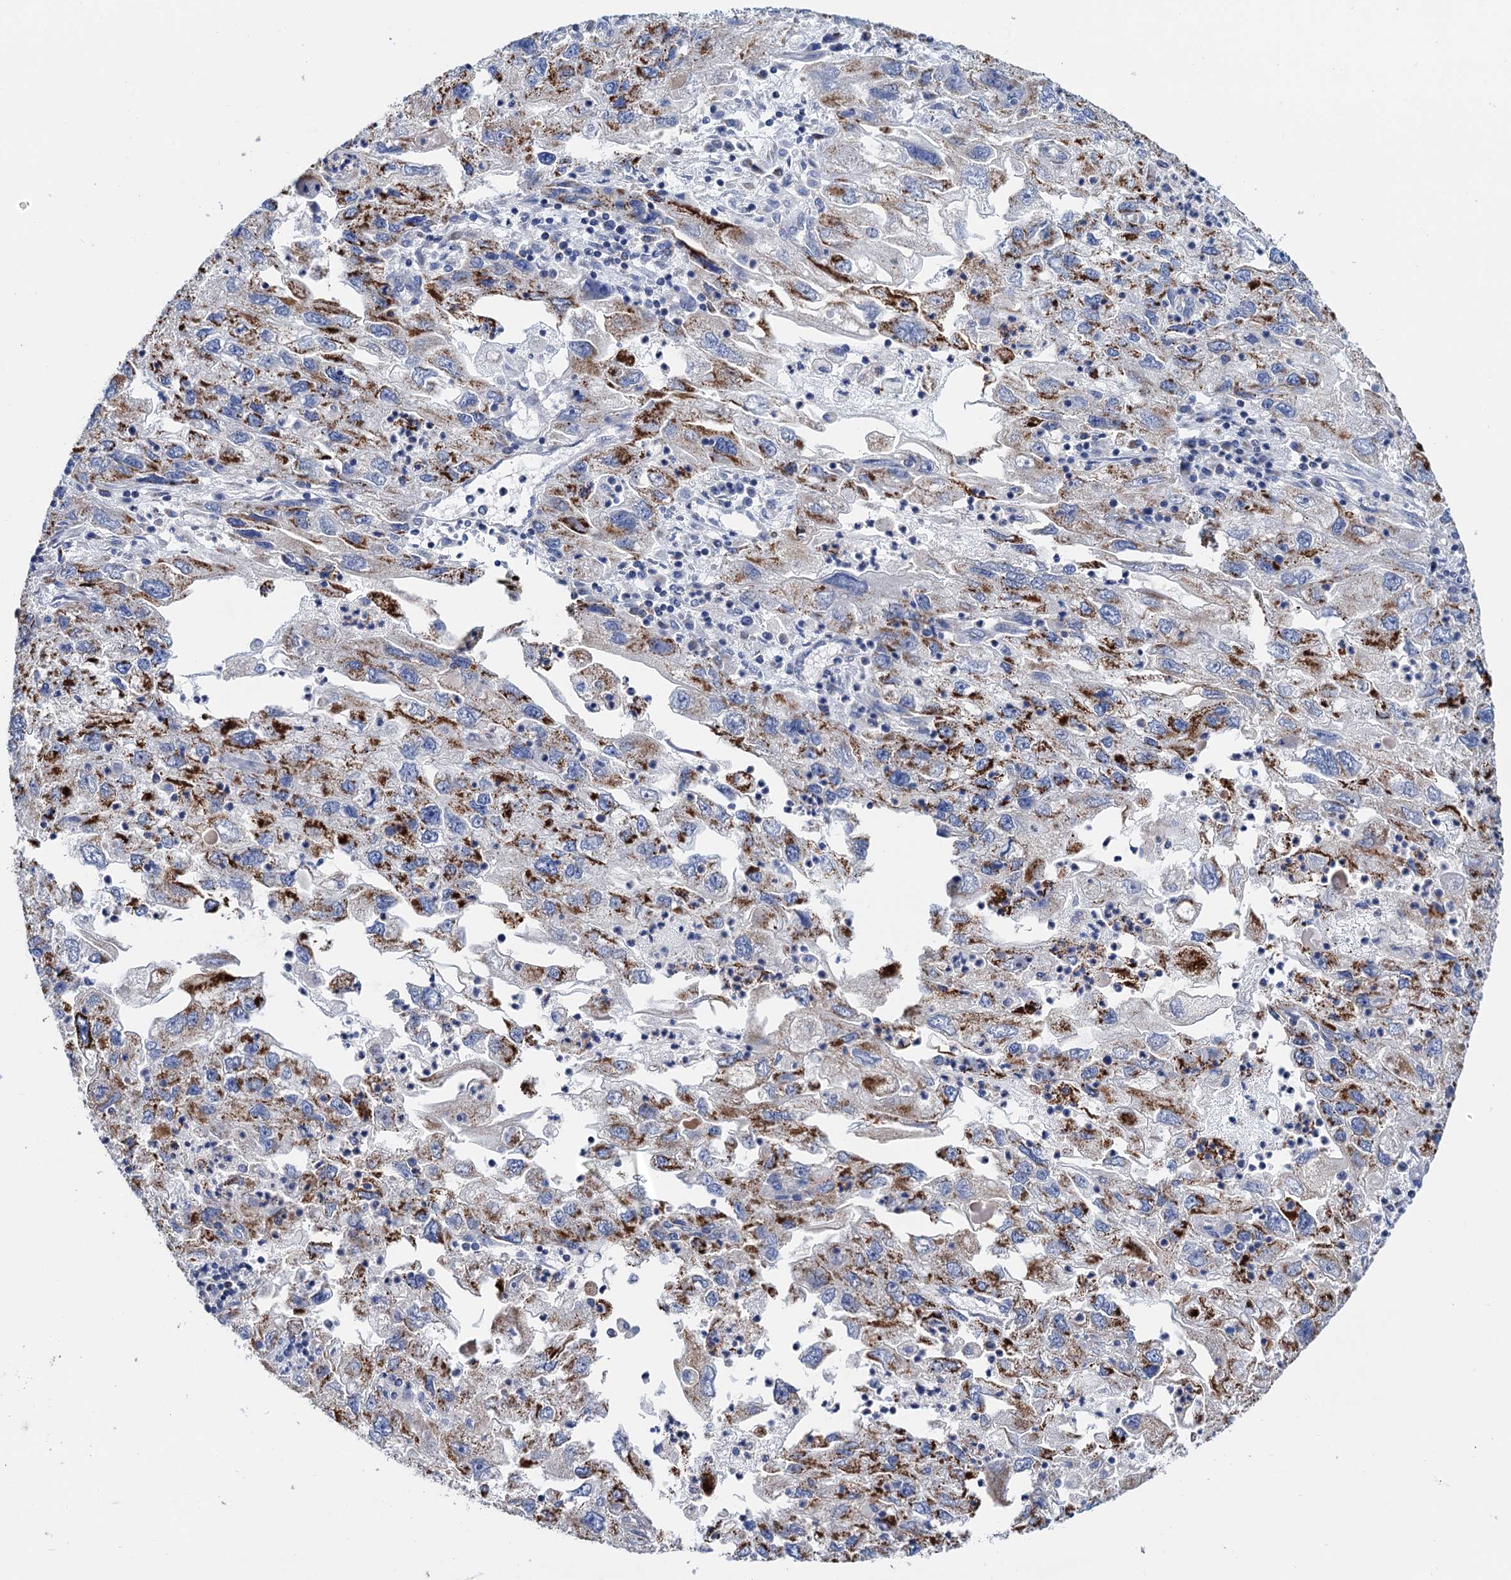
{"staining": {"intensity": "moderate", "quantity": "25%-75%", "location": "cytoplasmic/membranous"}, "tissue": "endometrial cancer", "cell_type": "Tumor cells", "image_type": "cancer", "snomed": [{"axis": "morphology", "description": "Adenocarcinoma, NOS"}, {"axis": "topography", "description": "Endometrium"}], "caption": "Immunohistochemistry (IHC) histopathology image of neoplastic tissue: human adenocarcinoma (endometrial) stained using IHC reveals medium levels of moderate protein expression localized specifically in the cytoplasmic/membranous of tumor cells, appearing as a cytoplasmic/membranous brown color.", "gene": "C2CD3", "patient": {"sex": "female", "age": 49}}